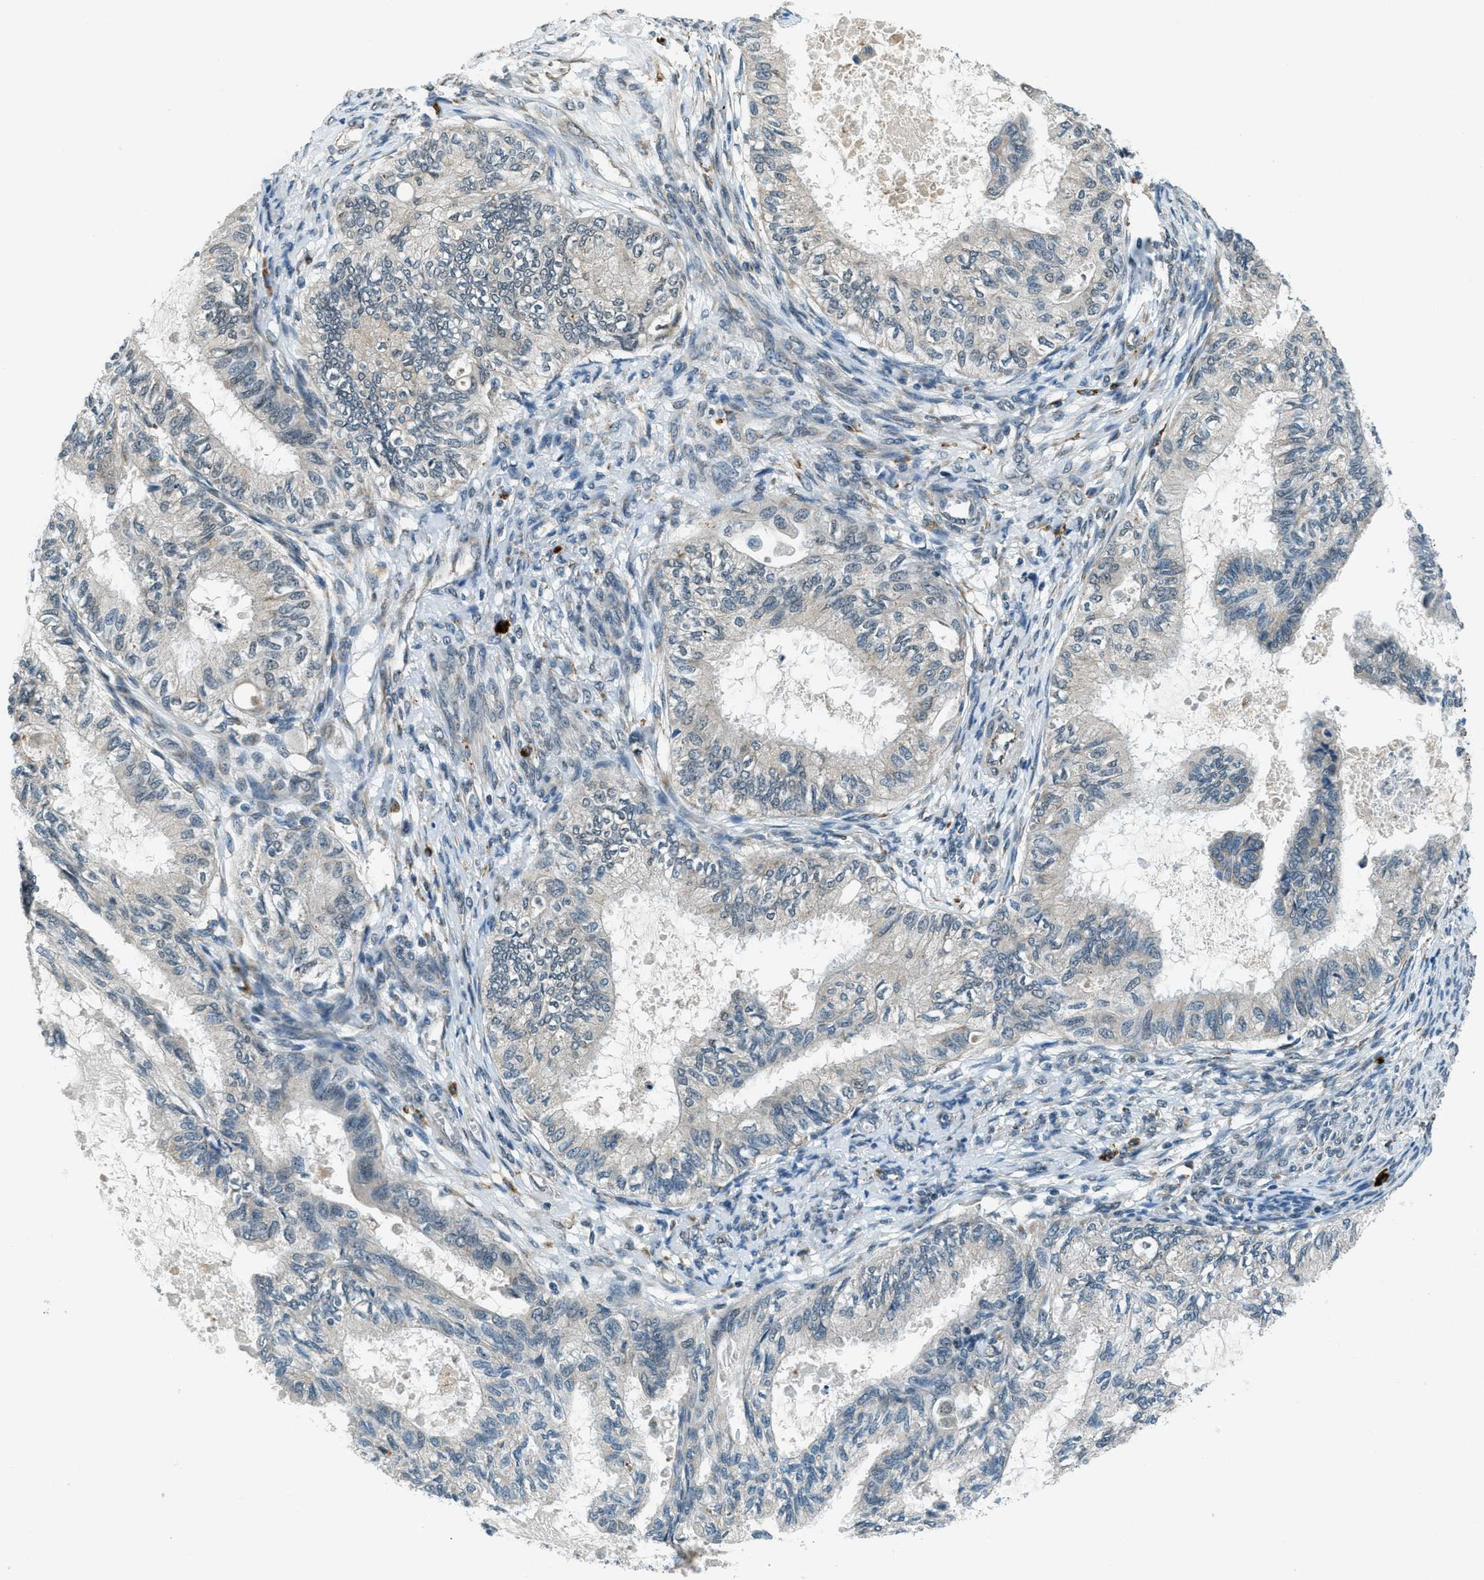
{"staining": {"intensity": "negative", "quantity": "none", "location": "none"}, "tissue": "cervical cancer", "cell_type": "Tumor cells", "image_type": "cancer", "snomed": [{"axis": "morphology", "description": "Normal tissue, NOS"}, {"axis": "morphology", "description": "Adenocarcinoma, NOS"}, {"axis": "topography", "description": "Cervix"}, {"axis": "topography", "description": "Endometrium"}], "caption": "The micrograph displays no staining of tumor cells in cervical cancer (adenocarcinoma). (DAB (3,3'-diaminobenzidine) immunohistochemistry, high magnification).", "gene": "GINM1", "patient": {"sex": "female", "age": 86}}